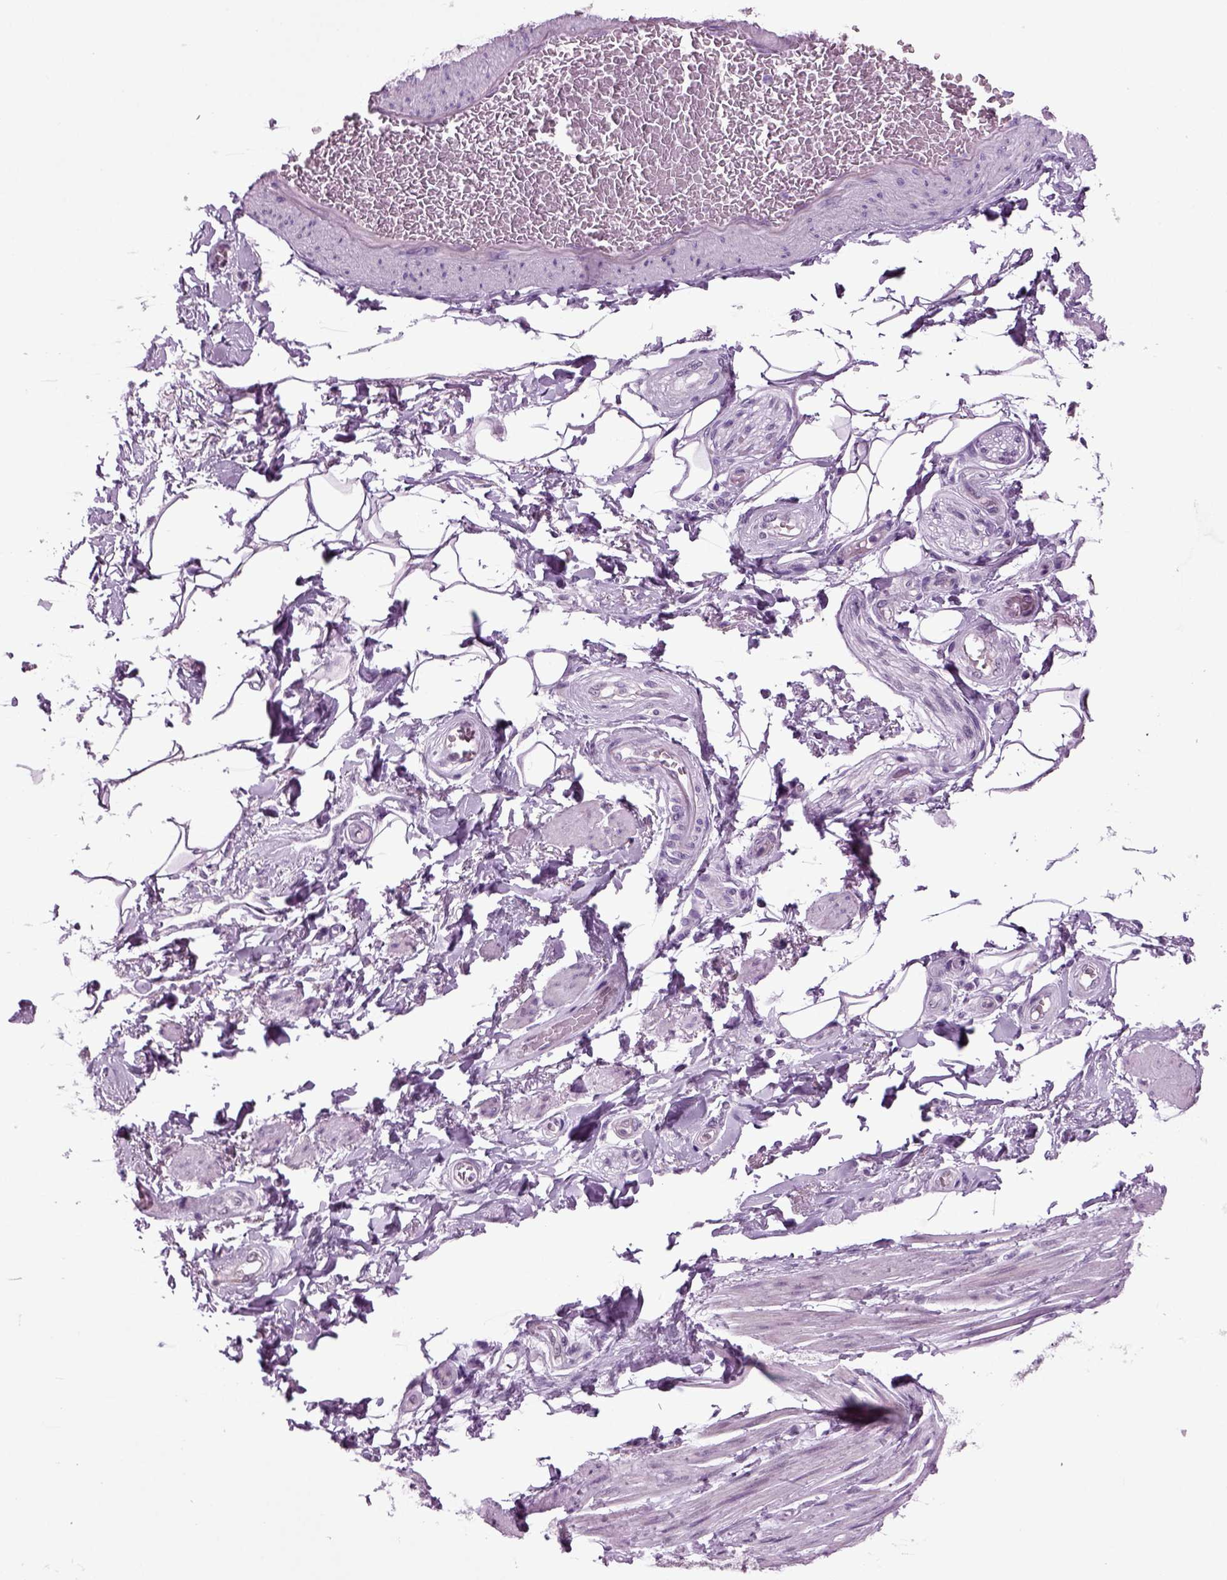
{"staining": {"intensity": "negative", "quantity": "none", "location": "none"}, "tissue": "adipose tissue", "cell_type": "Adipocytes", "image_type": "normal", "snomed": [{"axis": "morphology", "description": "Normal tissue, NOS"}, {"axis": "topography", "description": "Skeletal muscle"}, {"axis": "topography", "description": "Anal"}, {"axis": "topography", "description": "Peripheral nerve tissue"}], "caption": "Adipose tissue stained for a protein using IHC reveals no expression adipocytes.", "gene": "RFX3", "patient": {"sex": "male", "age": 53}}